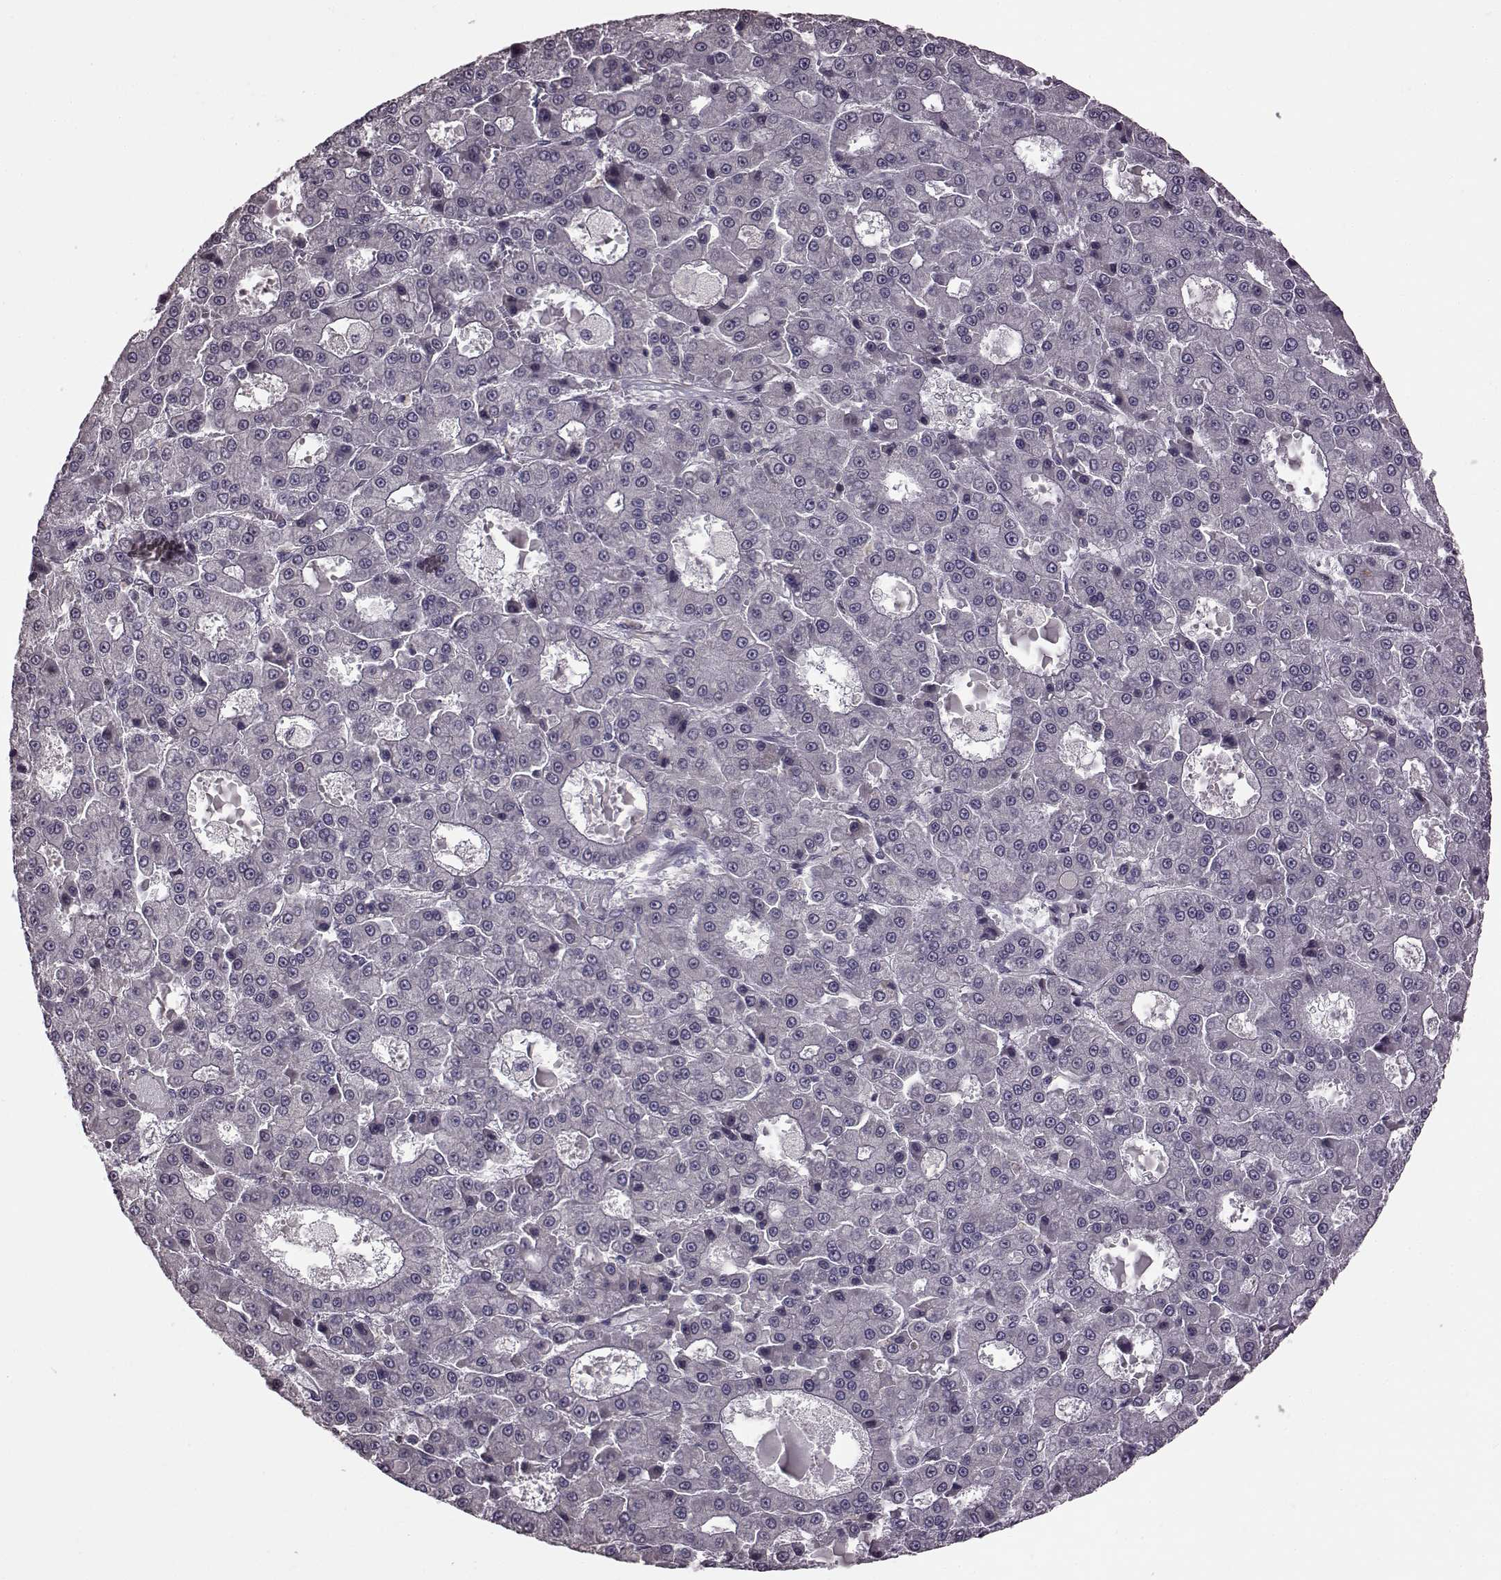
{"staining": {"intensity": "negative", "quantity": "none", "location": "none"}, "tissue": "liver cancer", "cell_type": "Tumor cells", "image_type": "cancer", "snomed": [{"axis": "morphology", "description": "Carcinoma, Hepatocellular, NOS"}, {"axis": "topography", "description": "Liver"}], "caption": "High magnification brightfield microscopy of liver cancer (hepatocellular carcinoma) stained with DAB (brown) and counterstained with hematoxylin (blue): tumor cells show no significant expression. (DAB (3,3'-diaminobenzidine) immunohistochemistry (IHC), high magnification).", "gene": "CDC42SE1", "patient": {"sex": "male", "age": 70}}